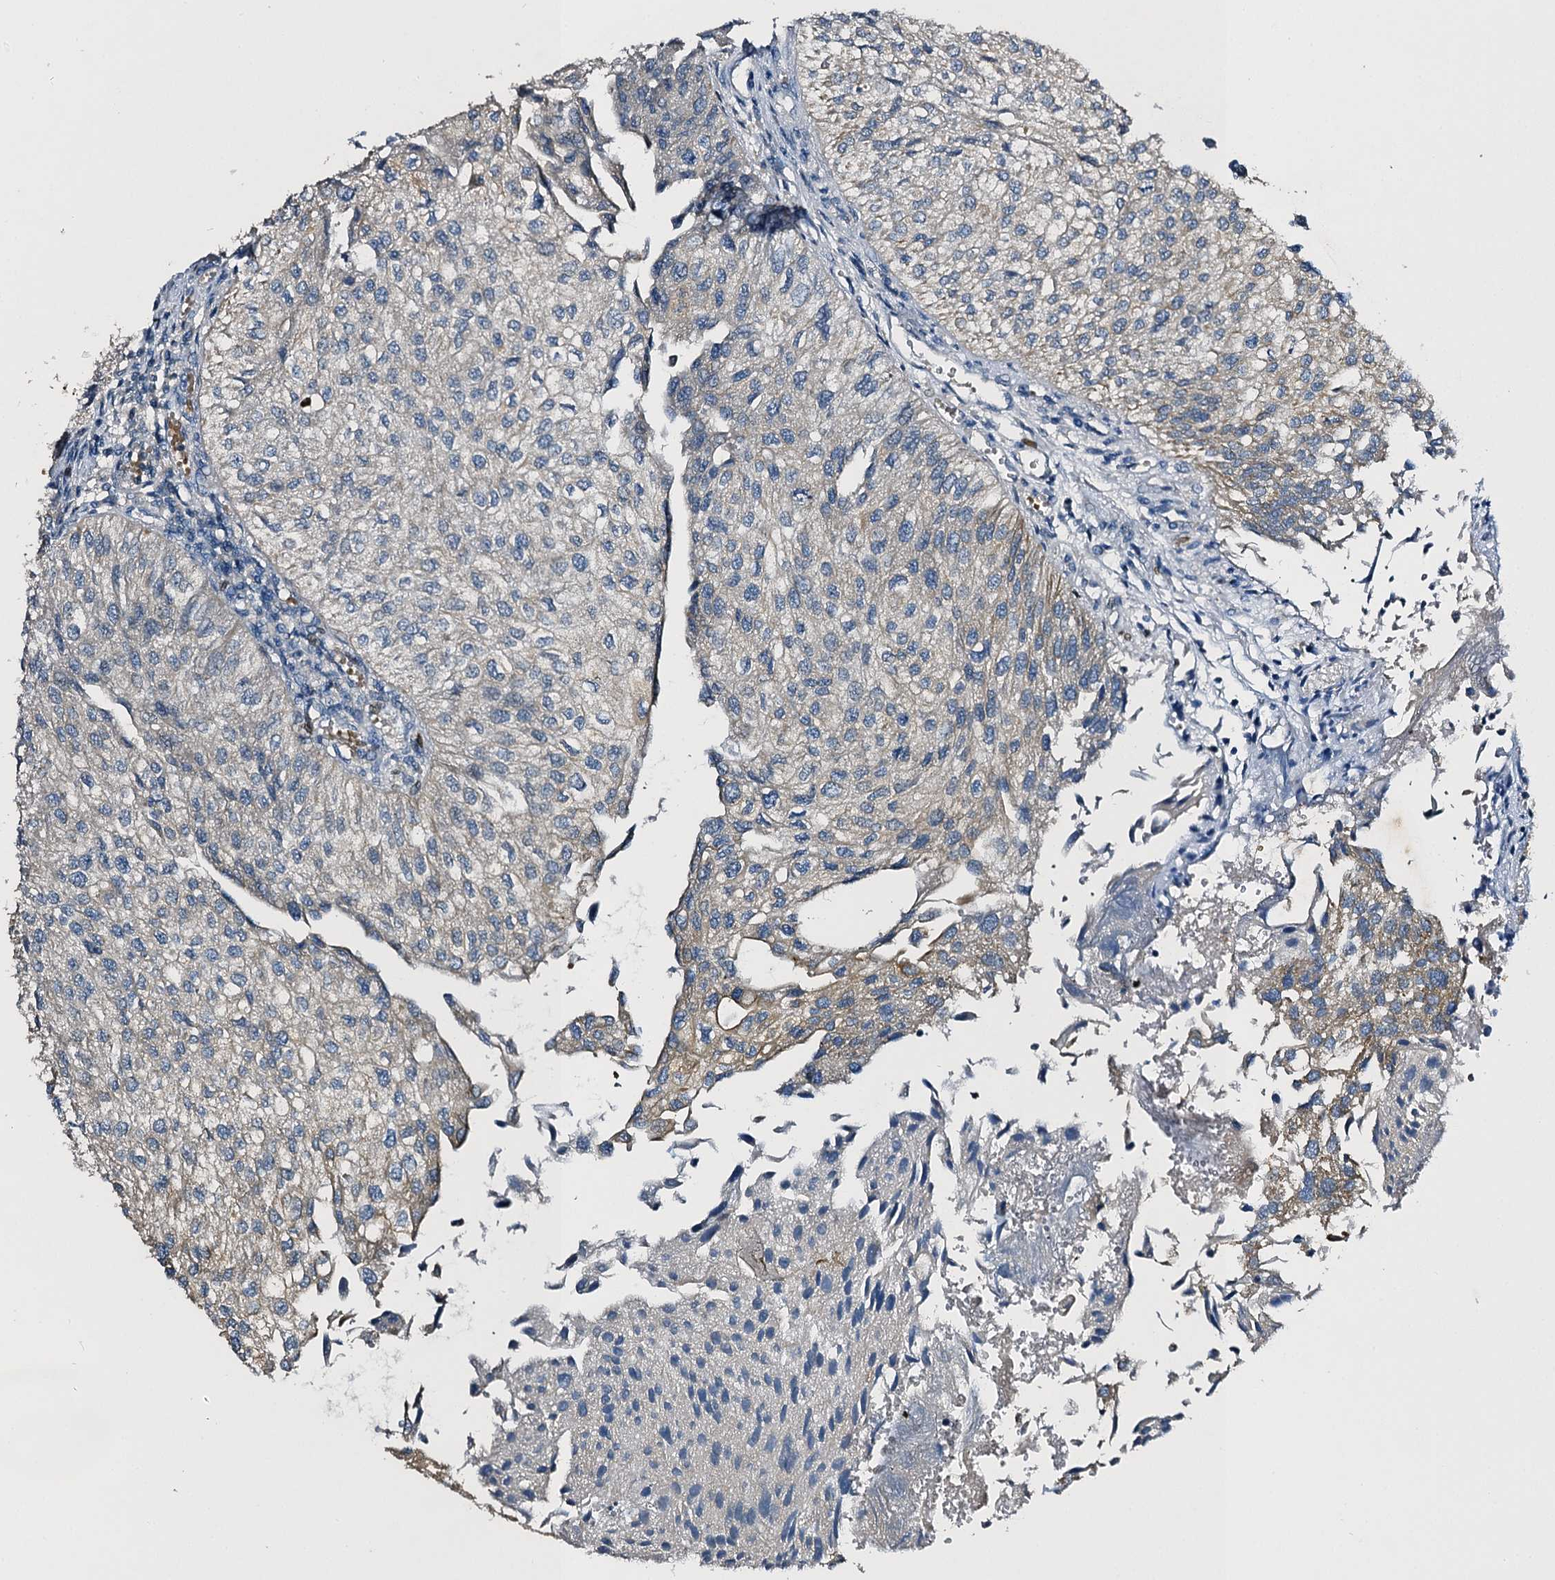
{"staining": {"intensity": "weak", "quantity": "<25%", "location": "cytoplasmic/membranous"}, "tissue": "urothelial cancer", "cell_type": "Tumor cells", "image_type": "cancer", "snomed": [{"axis": "morphology", "description": "Urothelial carcinoma, Low grade"}, {"axis": "topography", "description": "Urinary bladder"}], "caption": "Tumor cells are negative for protein expression in human urothelial cancer.", "gene": "SLC11A2", "patient": {"sex": "female", "age": 89}}